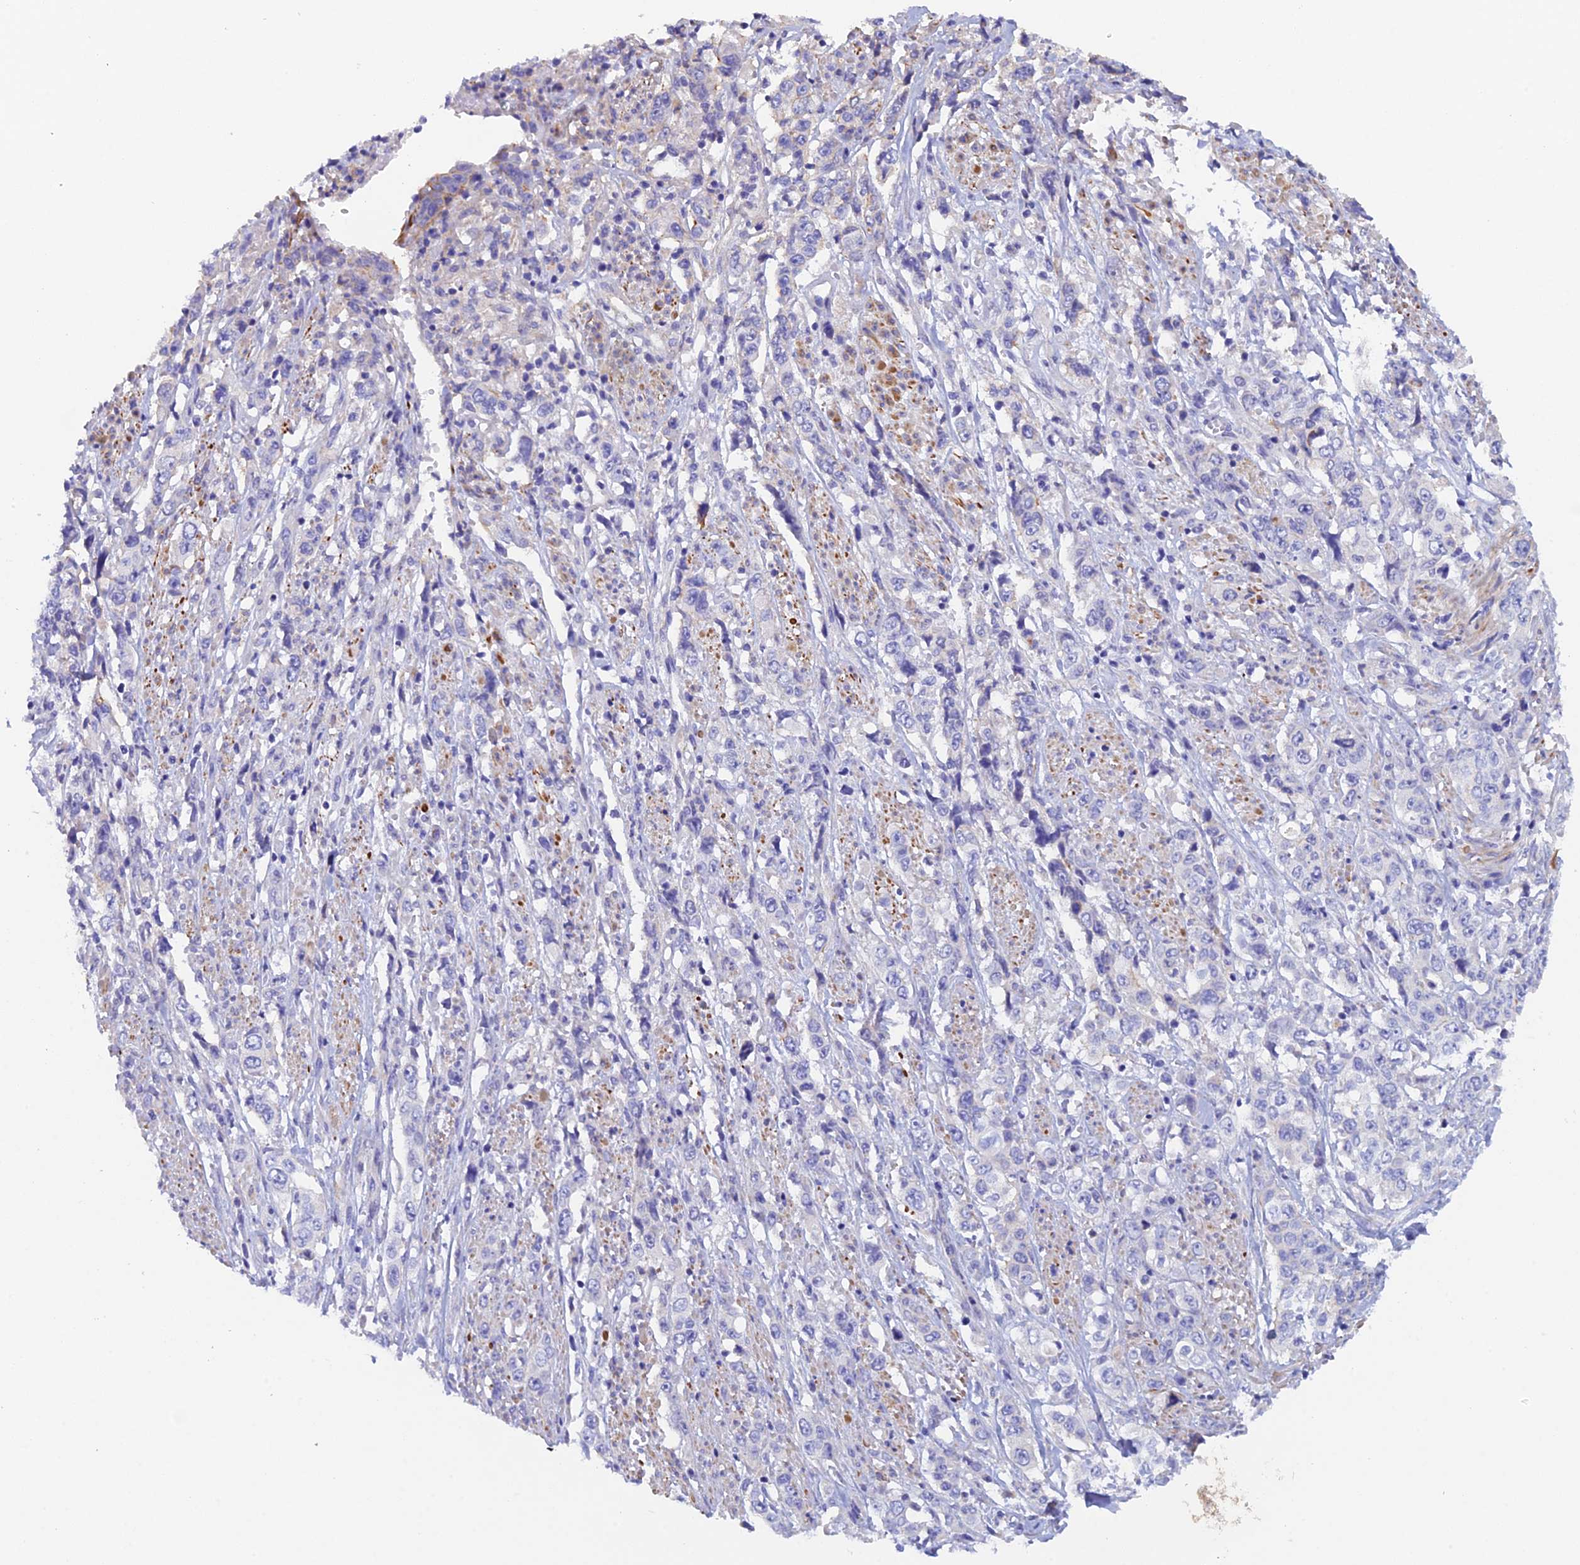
{"staining": {"intensity": "negative", "quantity": "none", "location": "none"}, "tissue": "stomach cancer", "cell_type": "Tumor cells", "image_type": "cancer", "snomed": [{"axis": "morphology", "description": "Adenocarcinoma, NOS"}, {"axis": "topography", "description": "Stomach, upper"}], "caption": "The photomicrograph demonstrates no staining of tumor cells in stomach cancer (adenocarcinoma). Brightfield microscopy of immunohistochemistry stained with DAB (3,3'-diaminobenzidine) (brown) and hematoxylin (blue), captured at high magnification.", "gene": "FZR1", "patient": {"sex": "male", "age": 62}}